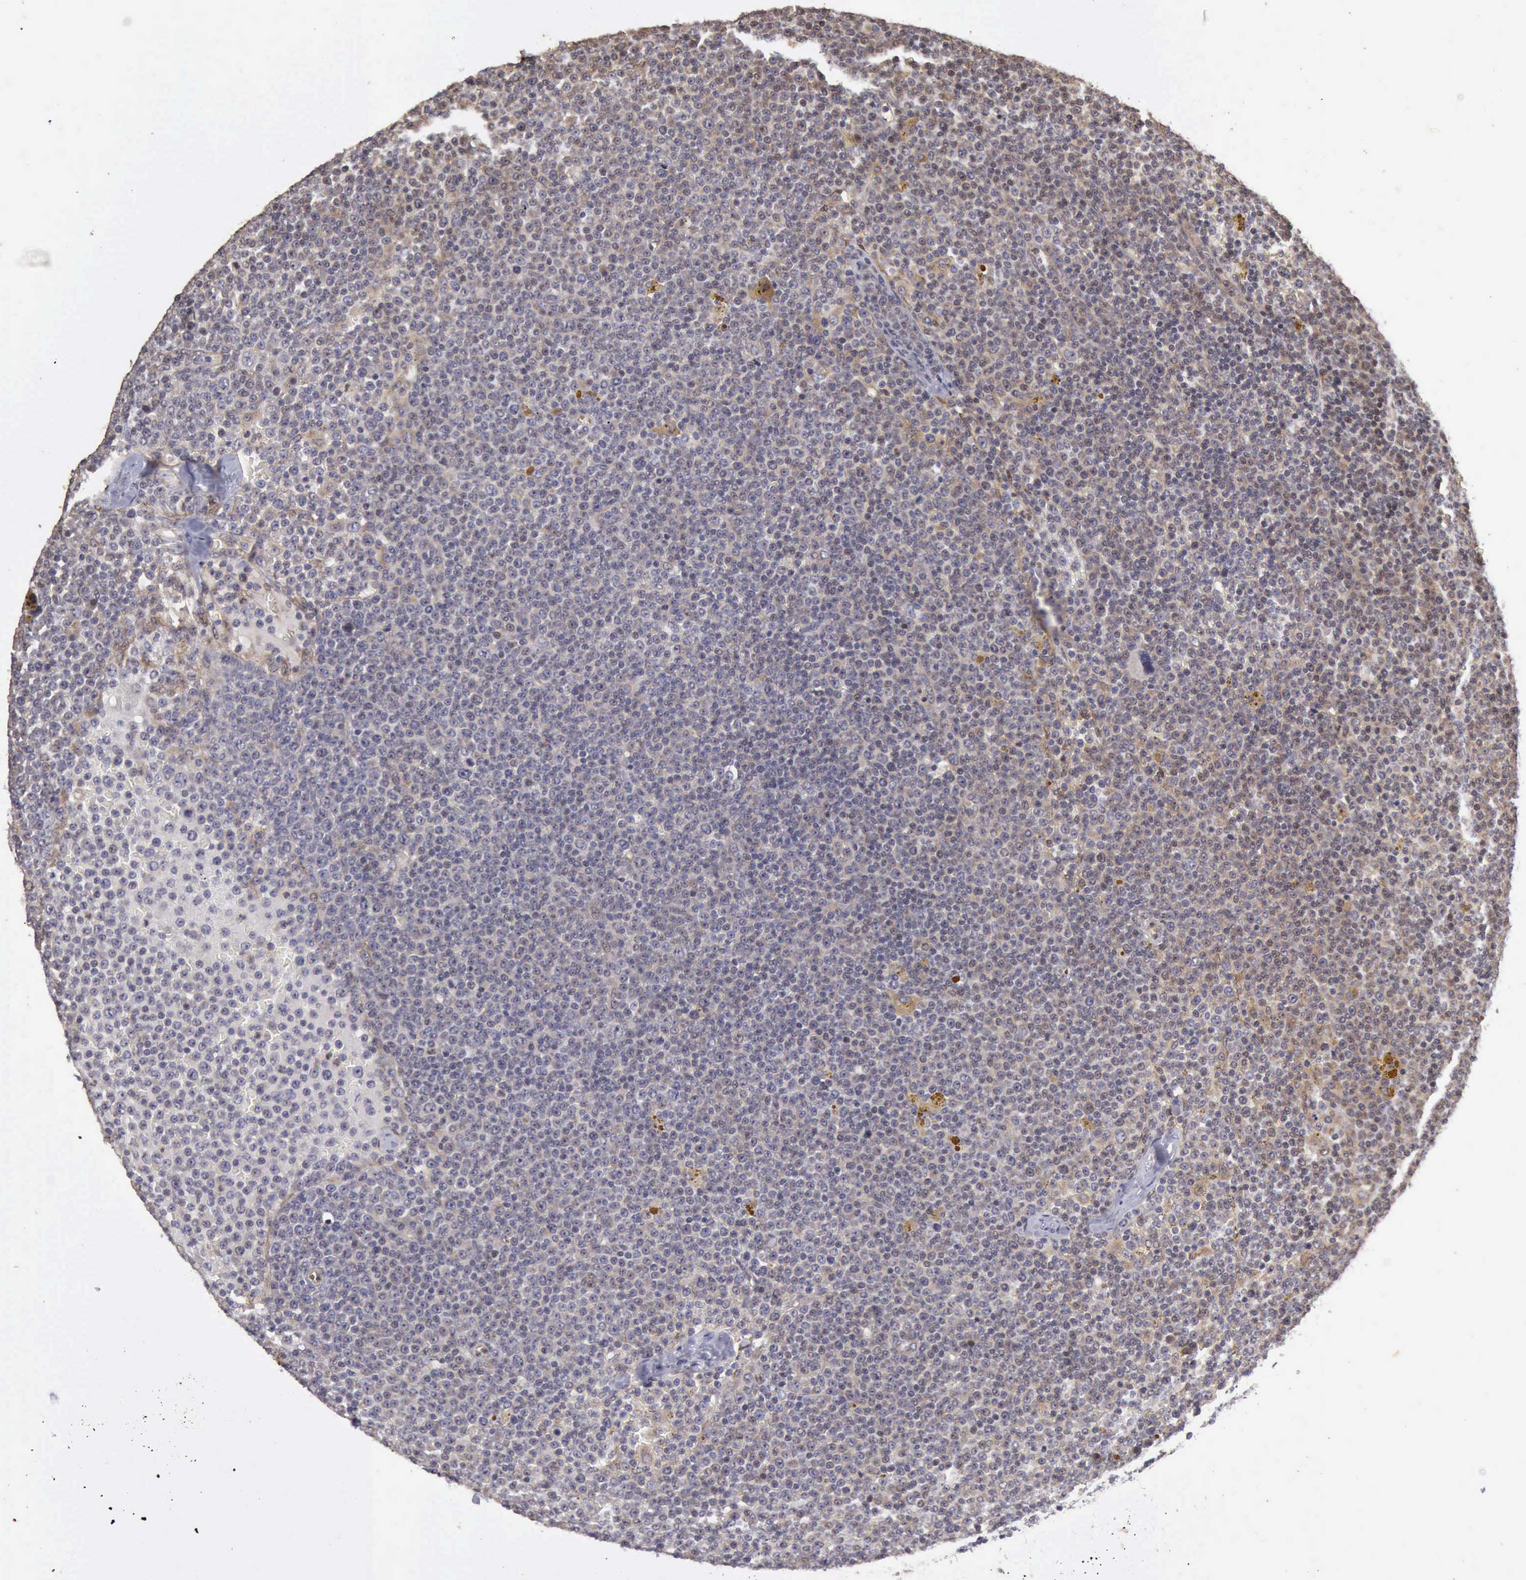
{"staining": {"intensity": "negative", "quantity": "none", "location": "none"}, "tissue": "lymphoma", "cell_type": "Tumor cells", "image_type": "cancer", "snomed": [{"axis": "morphology", "description": "Malignant lymphoma, non-Hodgkin's type, Low grade"}, {"axis": "topography", "description": "Lymph node"}], "caption": "Histopathology image shows no significant protein positivity in tumor cells of low-grade malignant lymphoma, non-Hodgkin's type.", "gene": "BMX", "patient": {"sex": "male", "age": 50}}